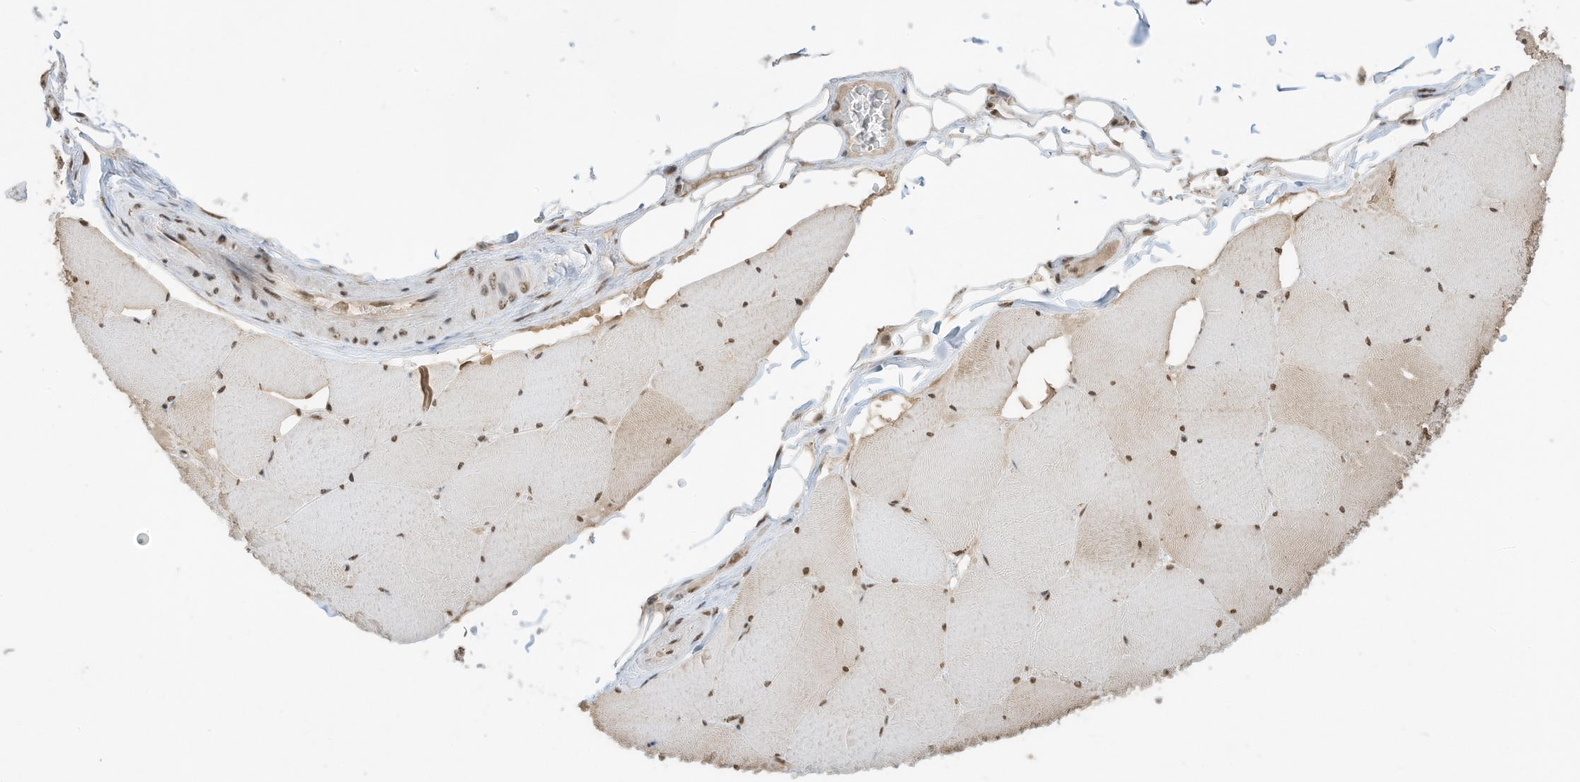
{"staining": {"intensity": "moderate", "quantity": ">75%", "location": "nuclear"}, "tissue": "skeletal muscle", "cell_type": "Myocytes", "image_type": "normal", "snomed": [{"axis": "morphology", "description": "Normal tissue, NOS"}, {"axis": "topography", "description": "Skeletal muscle"}, {"axis": "topography", "description": "Head-Neck"}], "caption": "A high-resolution micrograph shows immunohistochemistry (IHC) staining of unremarkable skeletal muscle, which reveals moderate nuclear expression in approximately >75% of myocytes.", "gene": "ZNF195", "patient": {"sex": "male", "age": 66}}